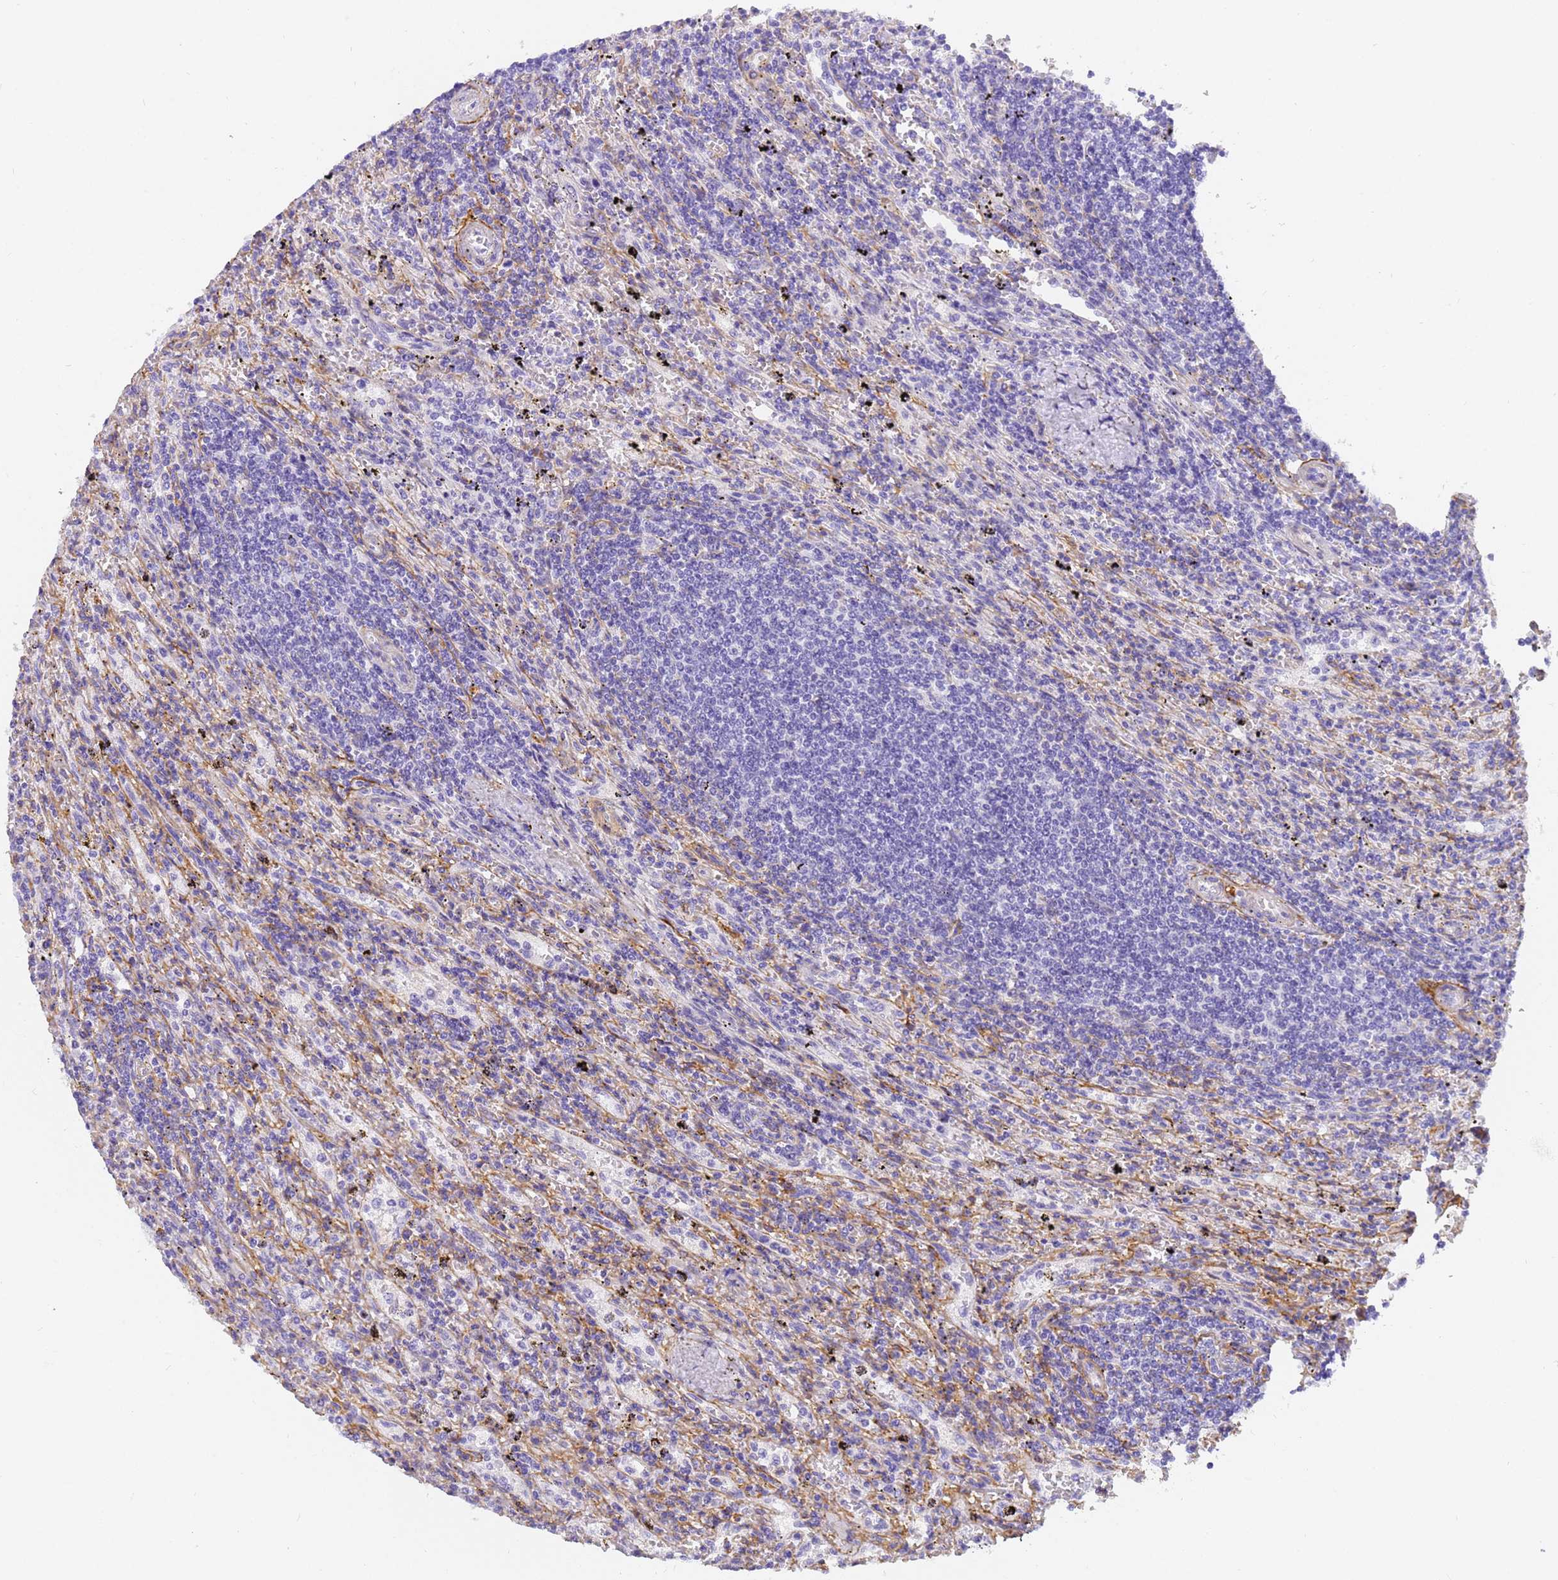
{"staining": {"intensity": "negative", "quantity": "none", "location": "none"}, "tissue": "lymphoma", "cell_type": "Tumor cells", "image_type": "cancer", "snomed": [{"axis": "morphology", "description": "Malignant lymphoma, non-Hodgkin's type, Low grade"}, {"axis": "topography", "description": "Spleen"}], "caption": "DAB (3,3'-diaminobenzidine) immunohistochemical staining of lymphoma exhibits no significant staining in tumor cells.", "gene": "MVB12A", "patient": {"sex": "male", "age": 76}}